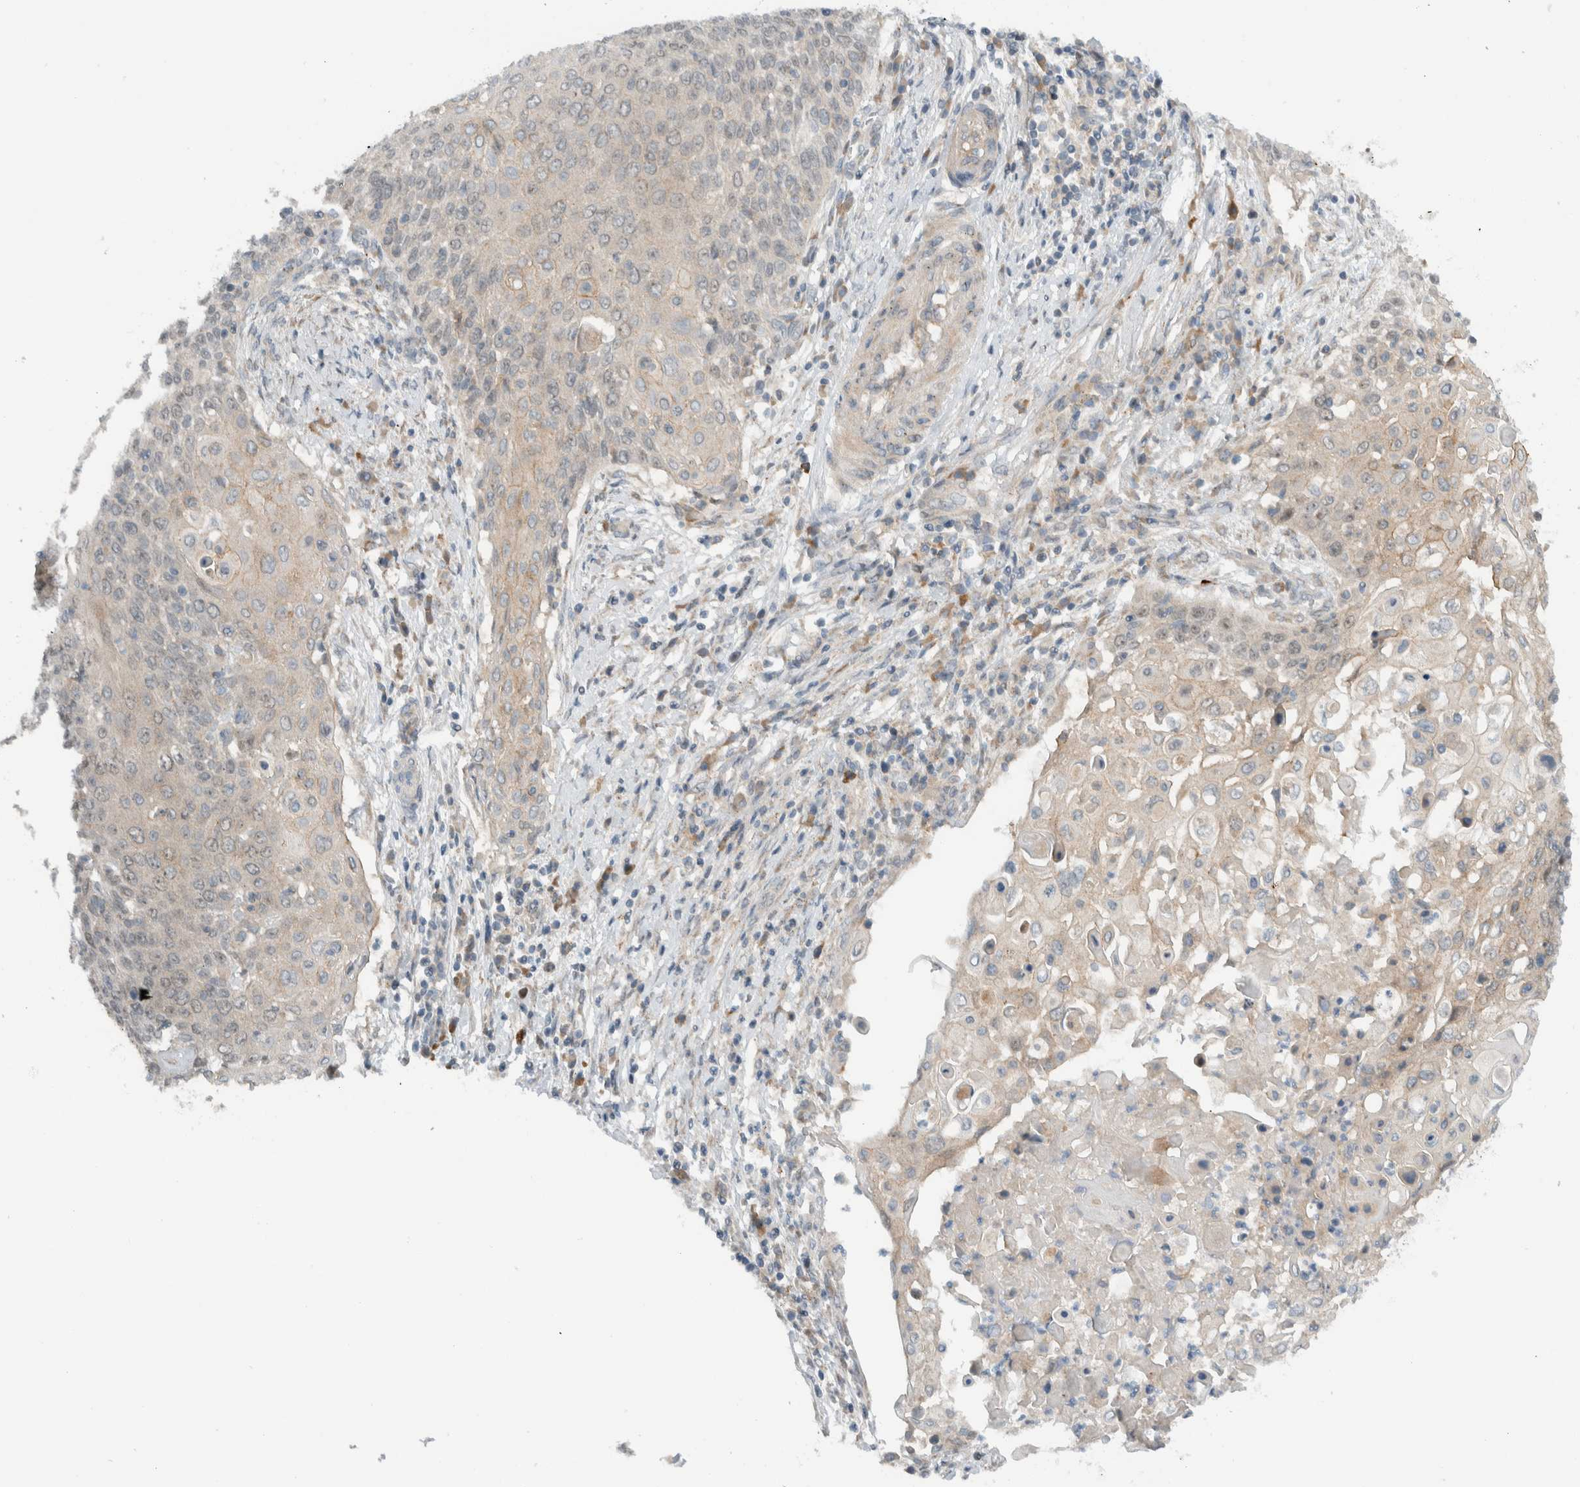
{"staining": {"intensity": "weak", "quantity": "<25%", "location": "cytoplasmic/membranous,nuclear"}, "tissue": "cervical cancer", "cell_type": "Tumor cells", "image_type": "cancer", "snomed": [{"axis": "morphology", "description": "Squamous cell carcinoma, NOS"}, {"axis": "topography", "description": "Cervix"}], "caption": "Cervical squamous cell carcinoma was stained to show a protein in brown. There is no significant staining in tumor cells. (DAB (3,3'-diaminobenzidine) immunohistochemistry (IHC) with hematoxylin counter stain).", "gene": "MPRIP", "patient": {"sex": "female", "age": 39}}